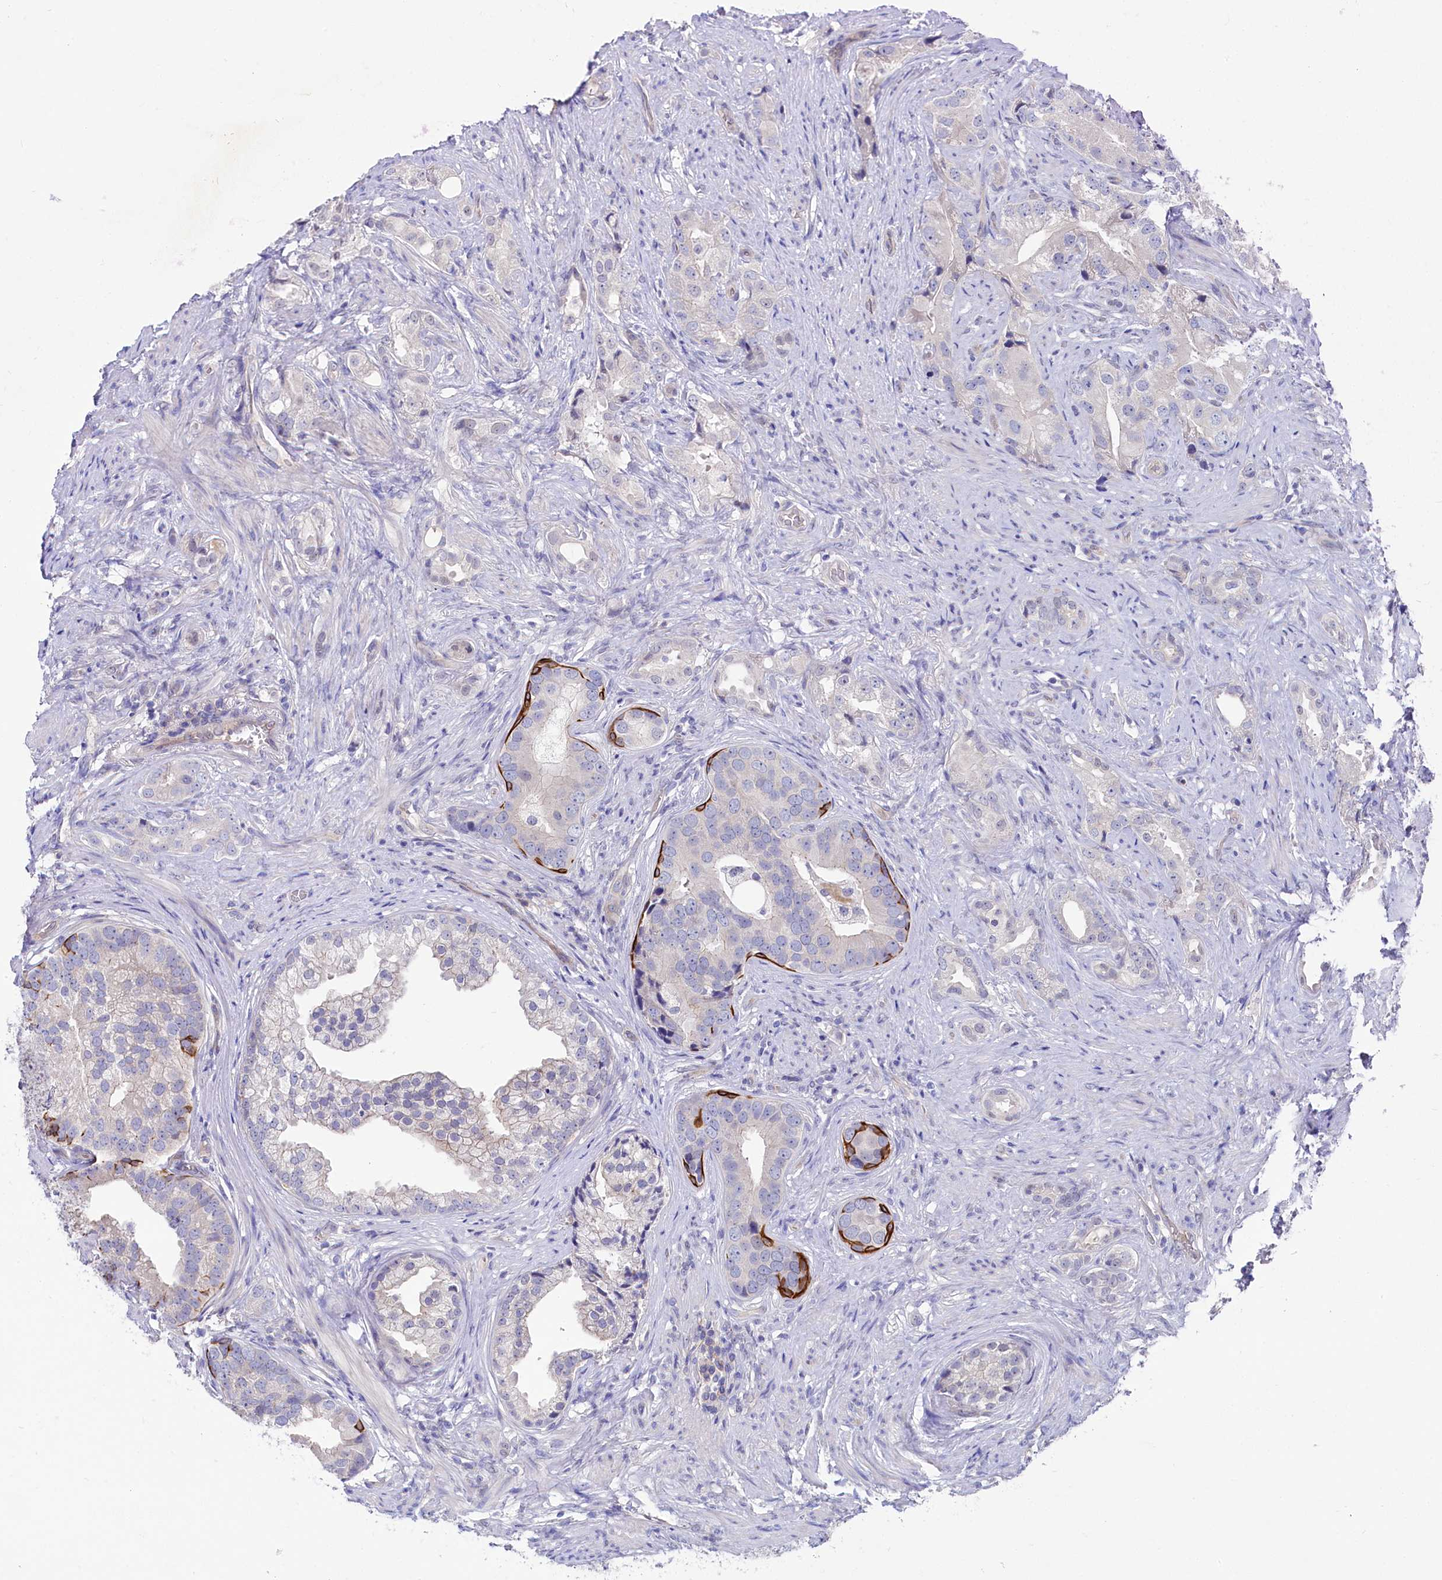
{"staining": {"intensity": "negative", "quantity": "none", "location": "none"}, "tissue": "prostate cancer", "cell_type": "Tumor cells", "image_type": "cancer", "snomed": [{"axis": "morphology", "description": "Adenocarcinoma, Low grade"}, {"axis": "topography", "description": "Prostate"}], "caption": "Human prostate cancer stained for a protein using IHC shows no expression in tumor cells.", "gene": "ASTE1", "patient": {"sex": "male", "age": 71}}